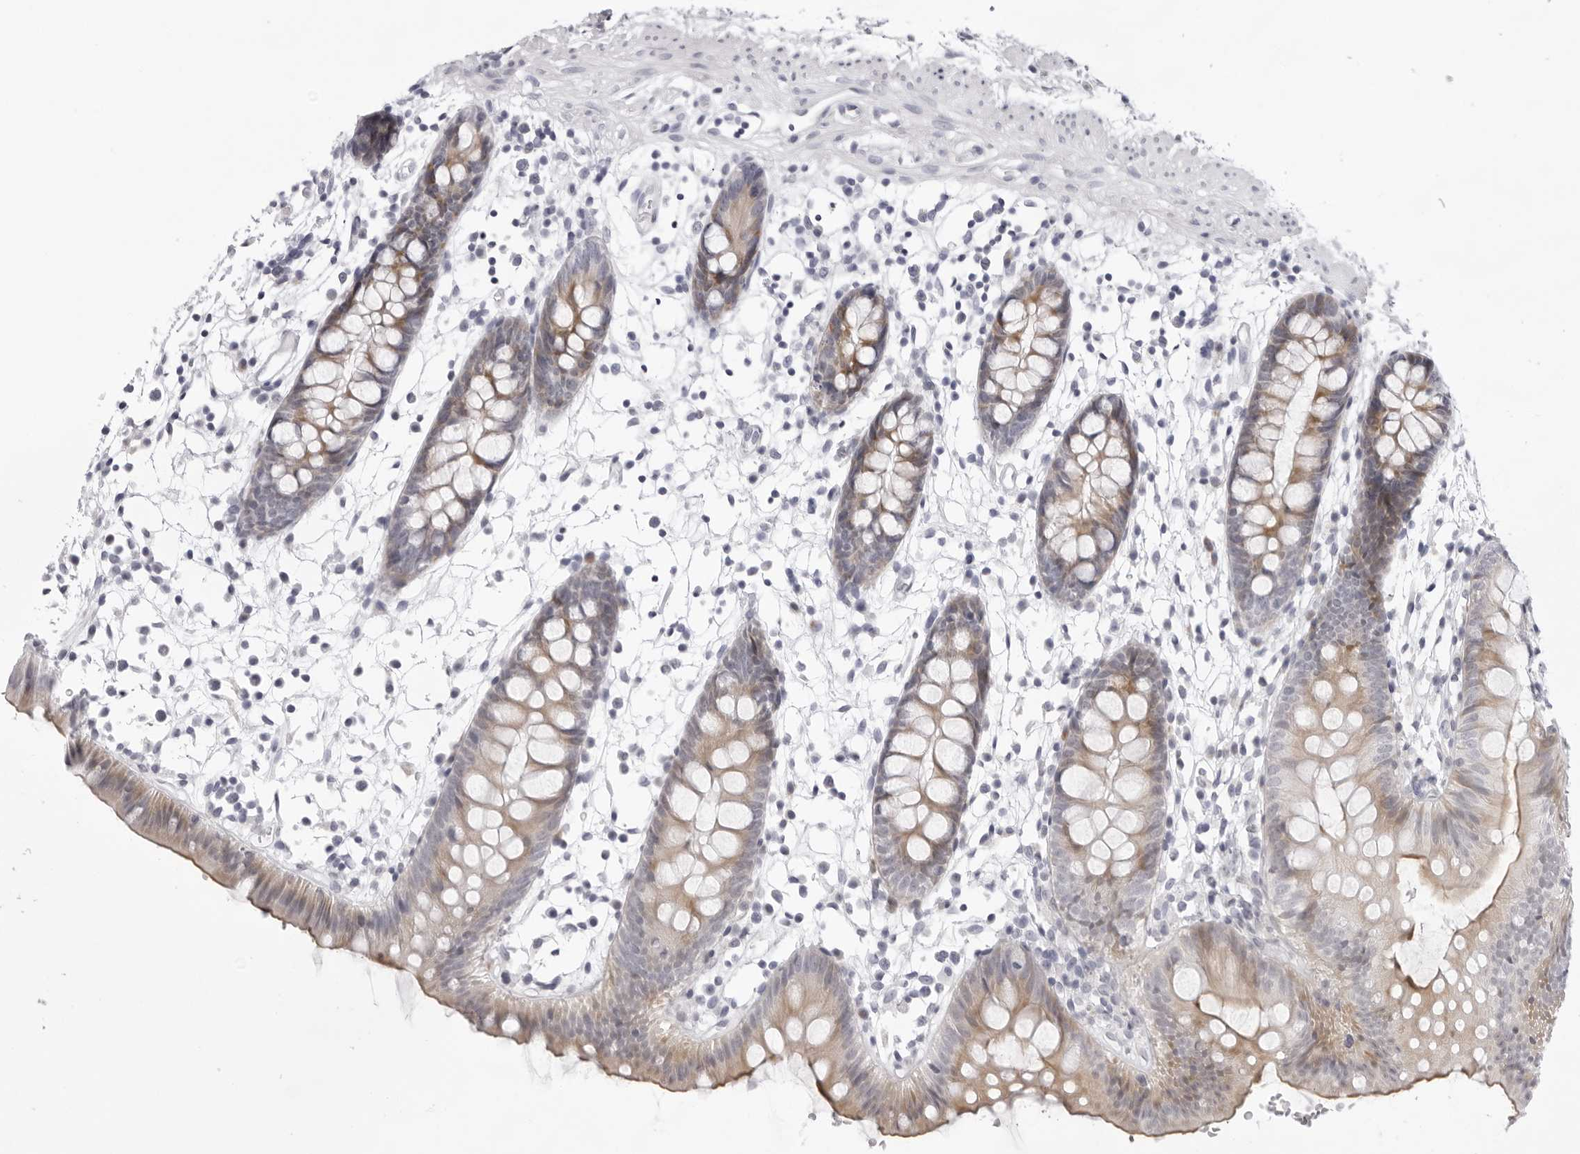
{"staining": {"intensity": "negative", "quantity": "none", "location": "none"}, "tissue": "colon", "cell_type": "Endothelial cells", "image_type": "normal", "snomed": [{"axis": "morphology", "description": "Normal tissue, NOS"}, {"axis": "topography", "description": "Colon"}], "caption": "A high-resolution micrograph shows immunohistochemistry staining of unremarkable colon, which demonstrates no significant staining in endothelial cells.", "gene": "SMIM2", "patient": {"sex": "male", "age": 56}}